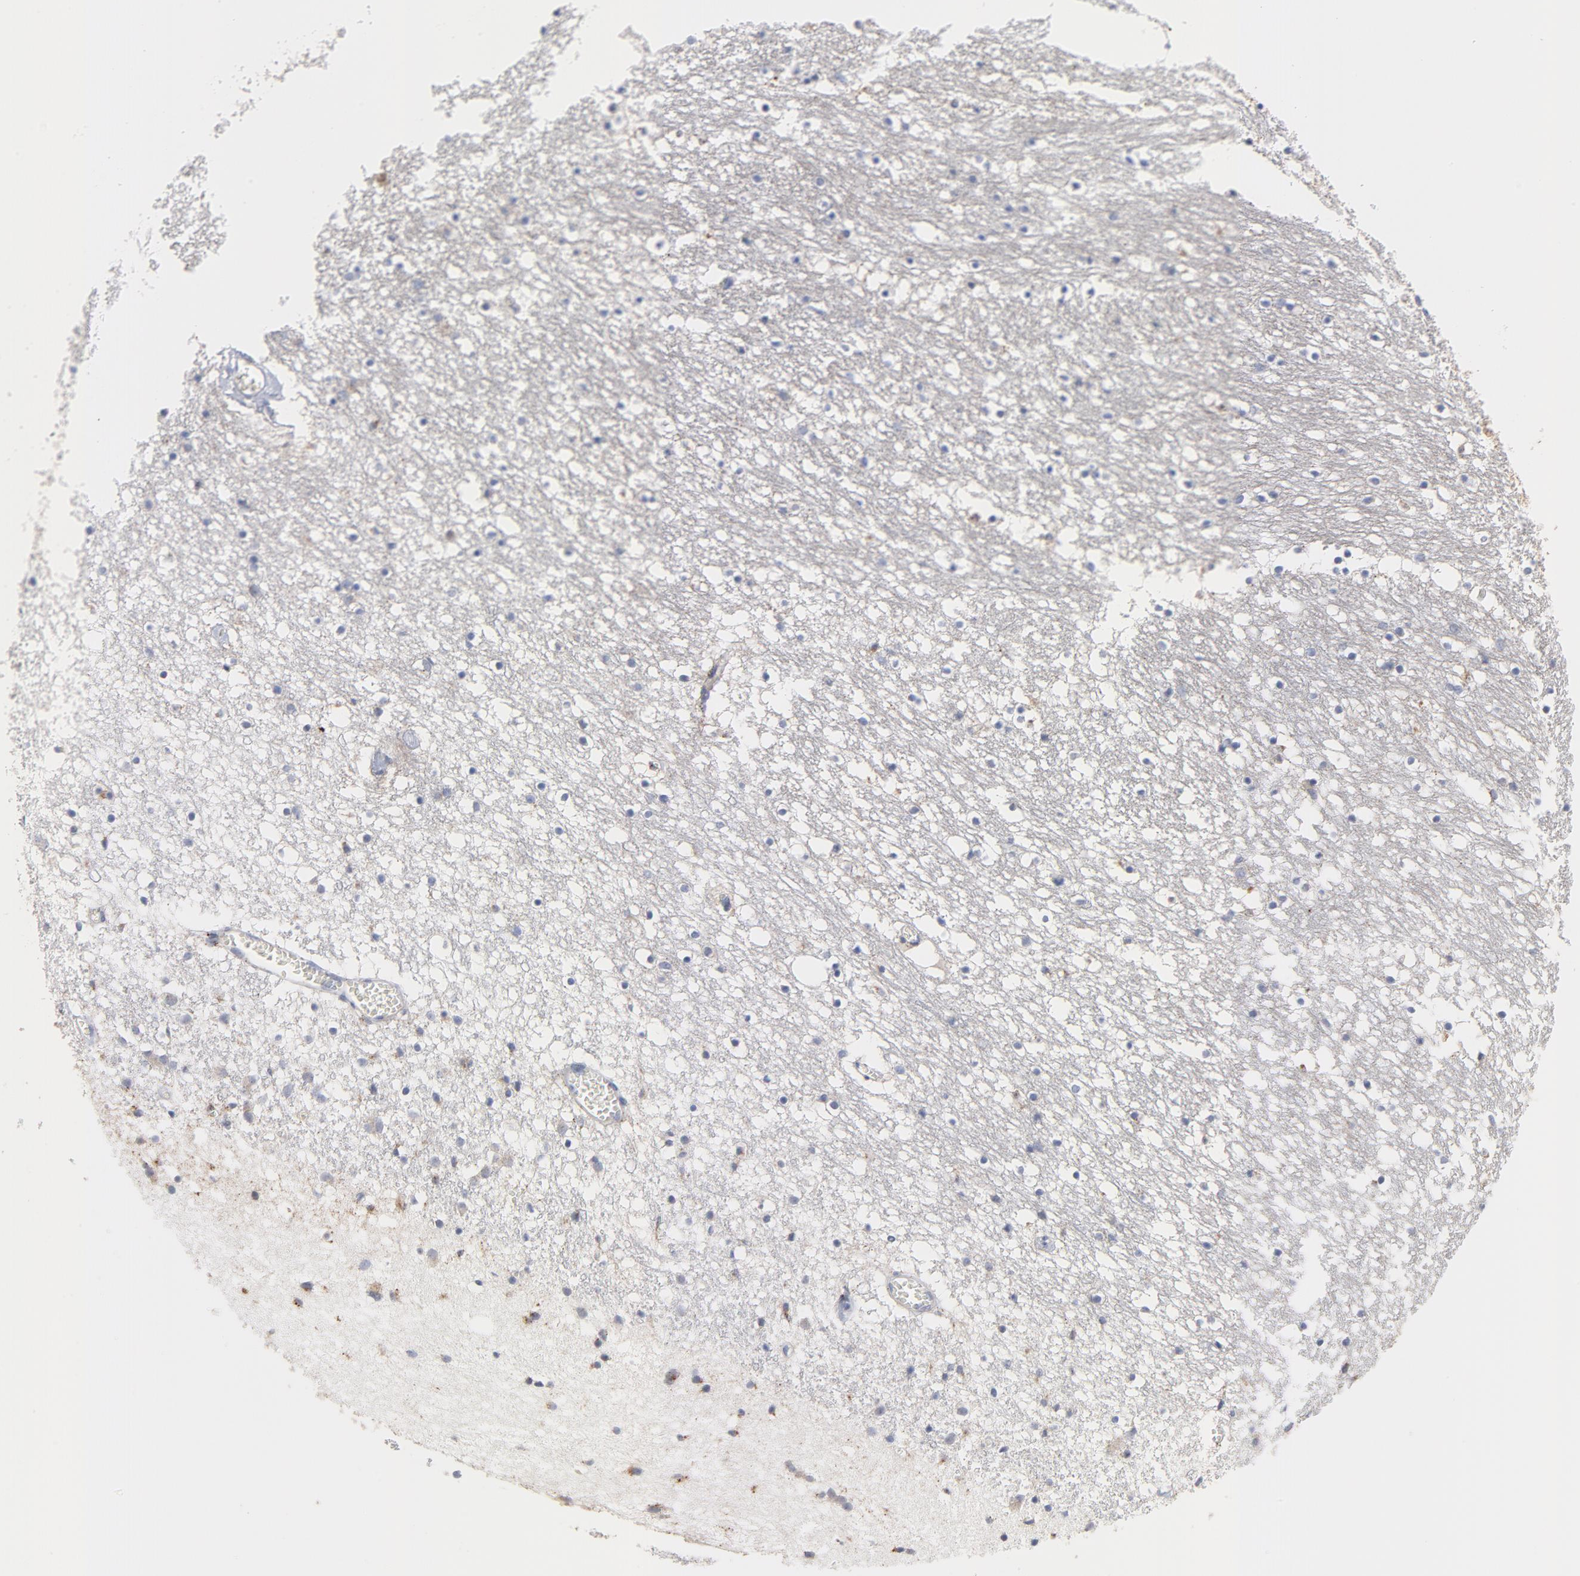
{"staining": {"intensity": "negative", "quantity": "none", "location": "none"}, "tissue": "caudate", "cell_type": "Glial cells", "image_type": "normal", "snomed": [{"axis": "morphology", "description": "Normal tissue, NOS"}, {"axis": "topography", "description": "Lateral ventricle wall"}], "caption": "This is a histopathology image of immunohistochemistry (IHC) staining of benign caudate, which shows no expression in glial cells. The staining is performed using DAB (3,3'-diaminobenzidine) brown chromogen with nuclei counter-stained in using hematoxylin.", "gene": "CPE", "patient": {"sex": "male", "age": 45}}